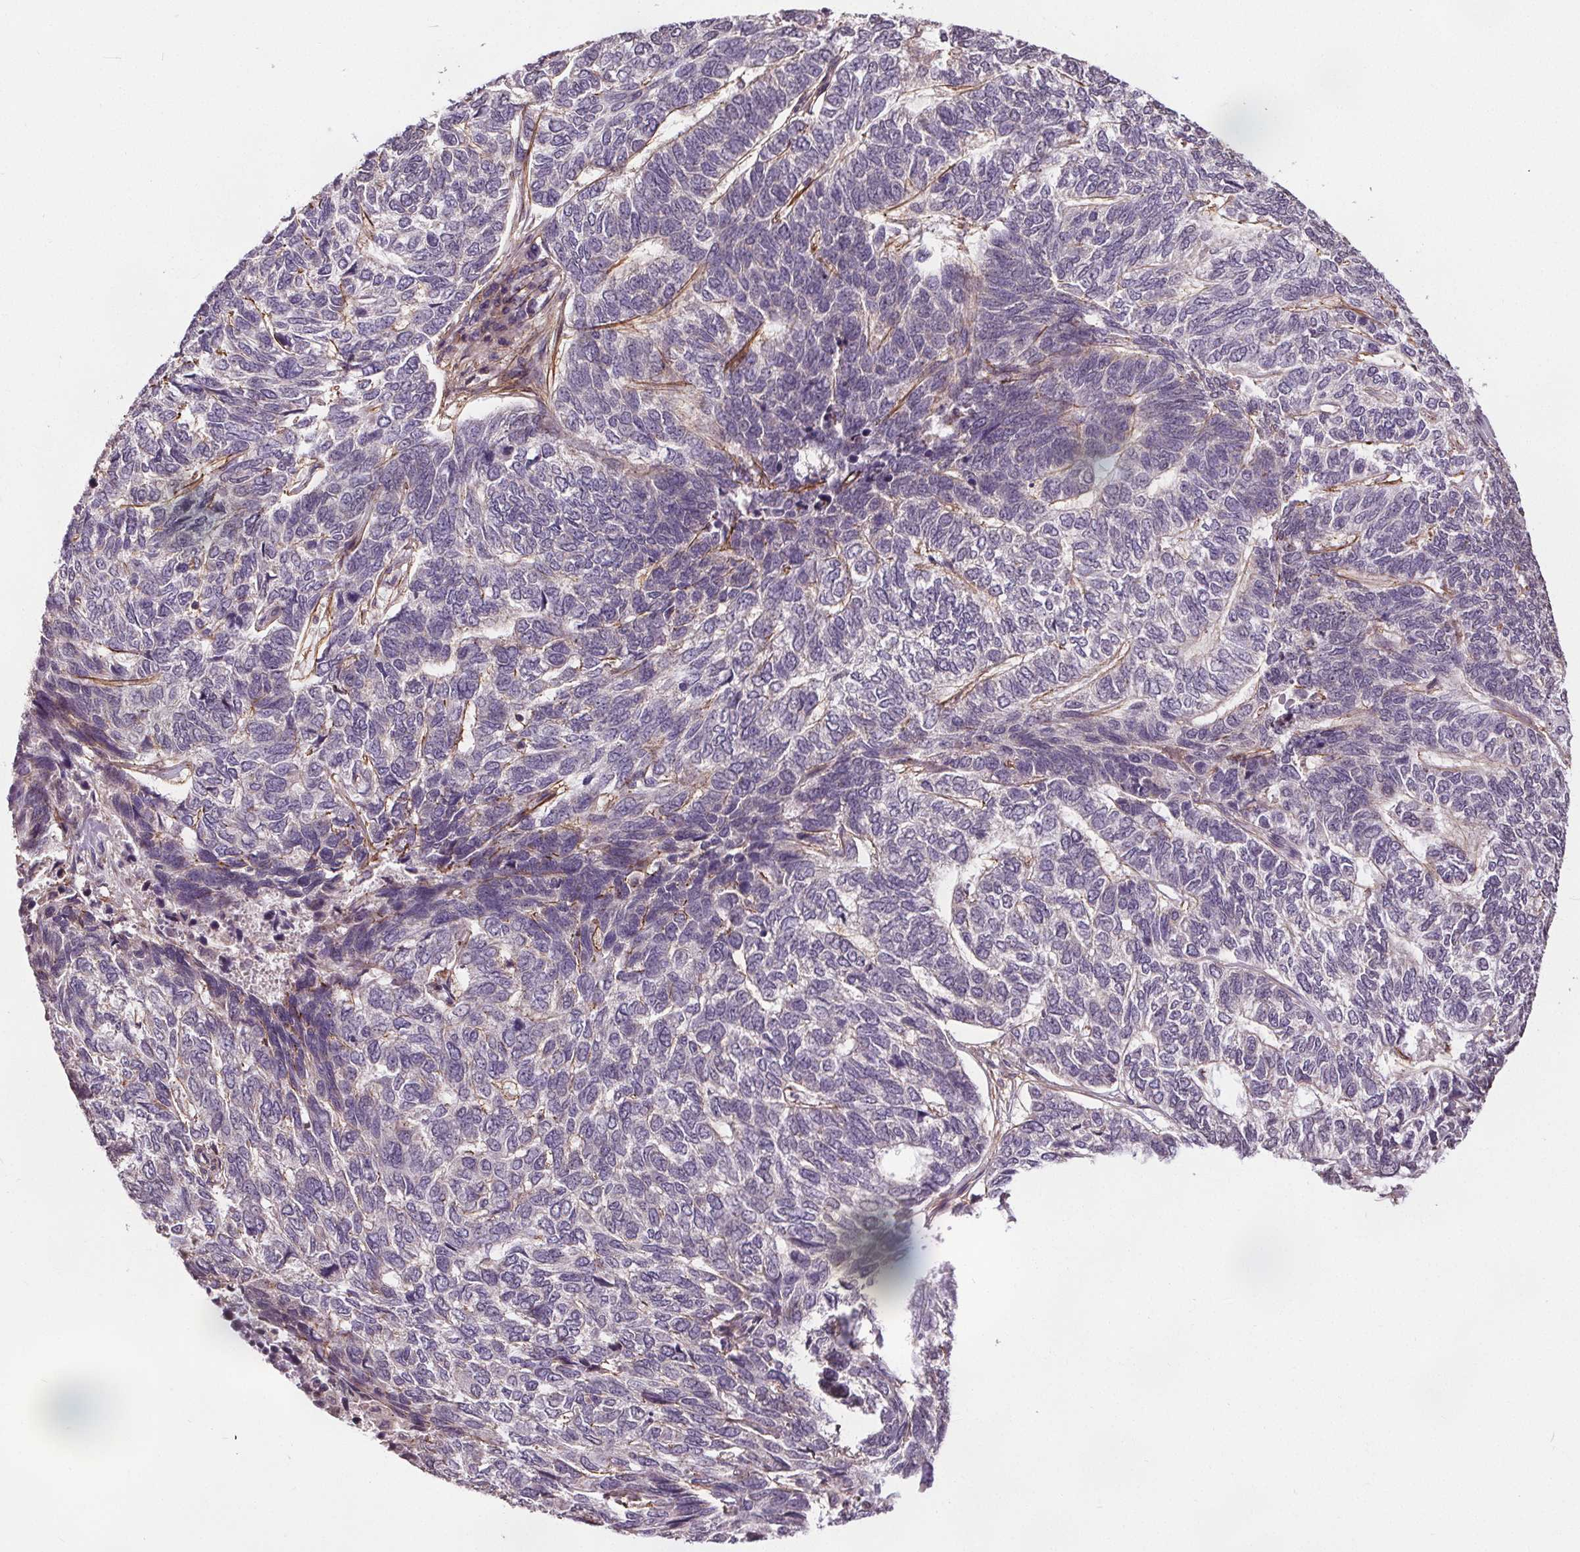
{"staining": {"intensity": "negative", "quantity": "none", "location": "none"}, "tissue": "skin cancer", "cell_type": "Tumor cells", "image_type": "cancer", "snomed": [{"axis": "morphology", "description": "Basal cell carcinoma"}, {"axis": "topography", "description": "Skin"}], "caption": "Tumor cells show no significant expression in skin cancer. (Brightfield microscopy of DAB (3,3'-diaminobenzidine) immunohistochemistry at high magnification).", "gene": "KIAA0232", "patient": {"sex": "female", "age": 65}}